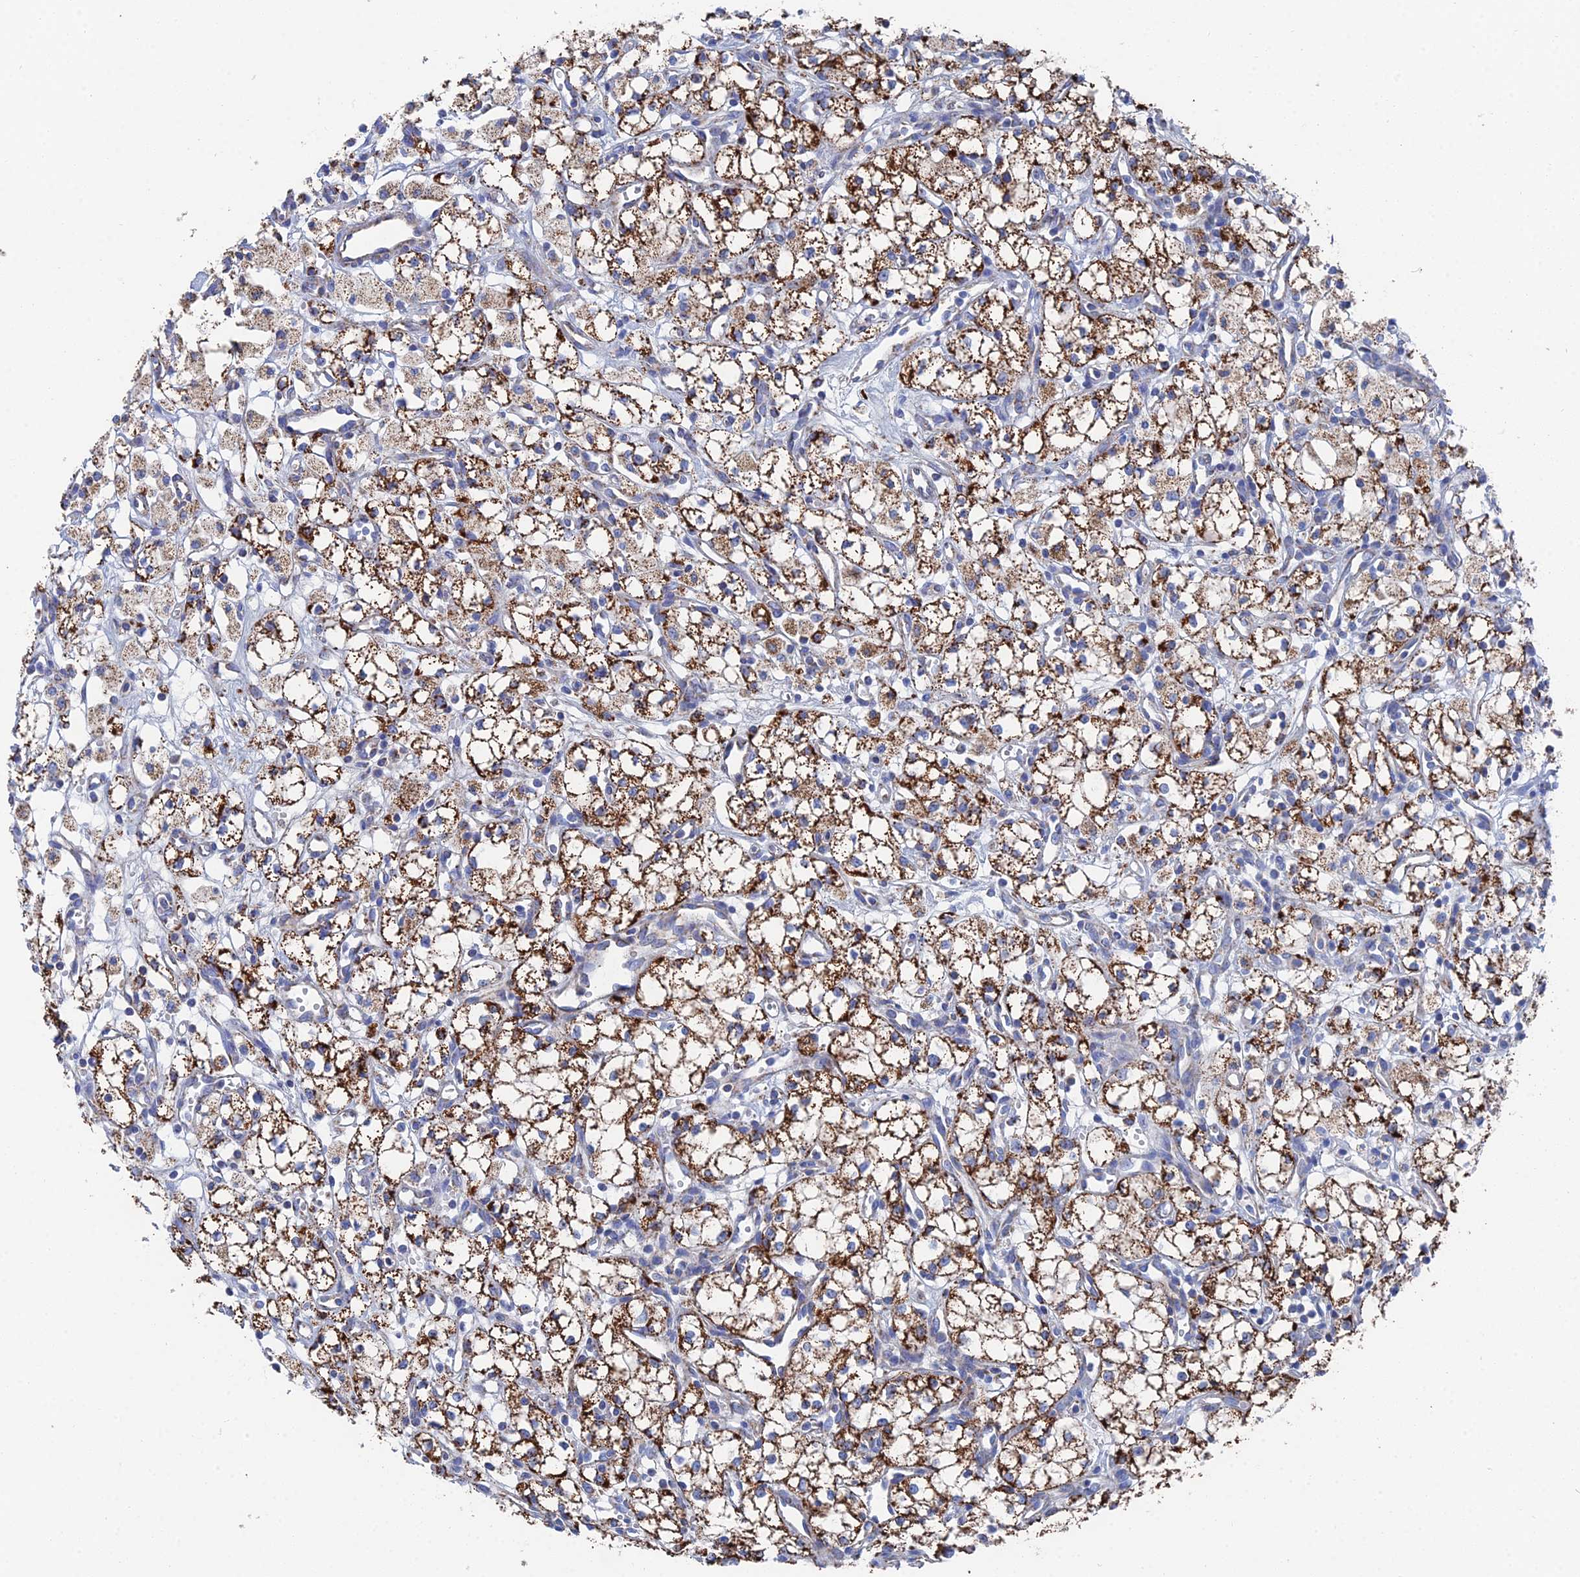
{"staining": {"intensity": "strong", "quantity": ">75%", "location": "cytoplasmic/membranous"}, "tissue": "renal cancer", "cell_type": "Tumor cells", "image_type": "cancer", "snomed": [{"axis": "morphology", "description": "Adenocarcinoma, NOS"}, {"axis": "topography", "description": "Kidney"}], "caption": "DAB (3,3'-diaminobenzidine) immunohistochemical staining of renal cancer (adenocarcinoma) exhibits strong cytoplasmic/membranous protein expression in about >75% of tumor cells.", "gene": "IFT80", "patient": {"sex": "male", "age": 59}}